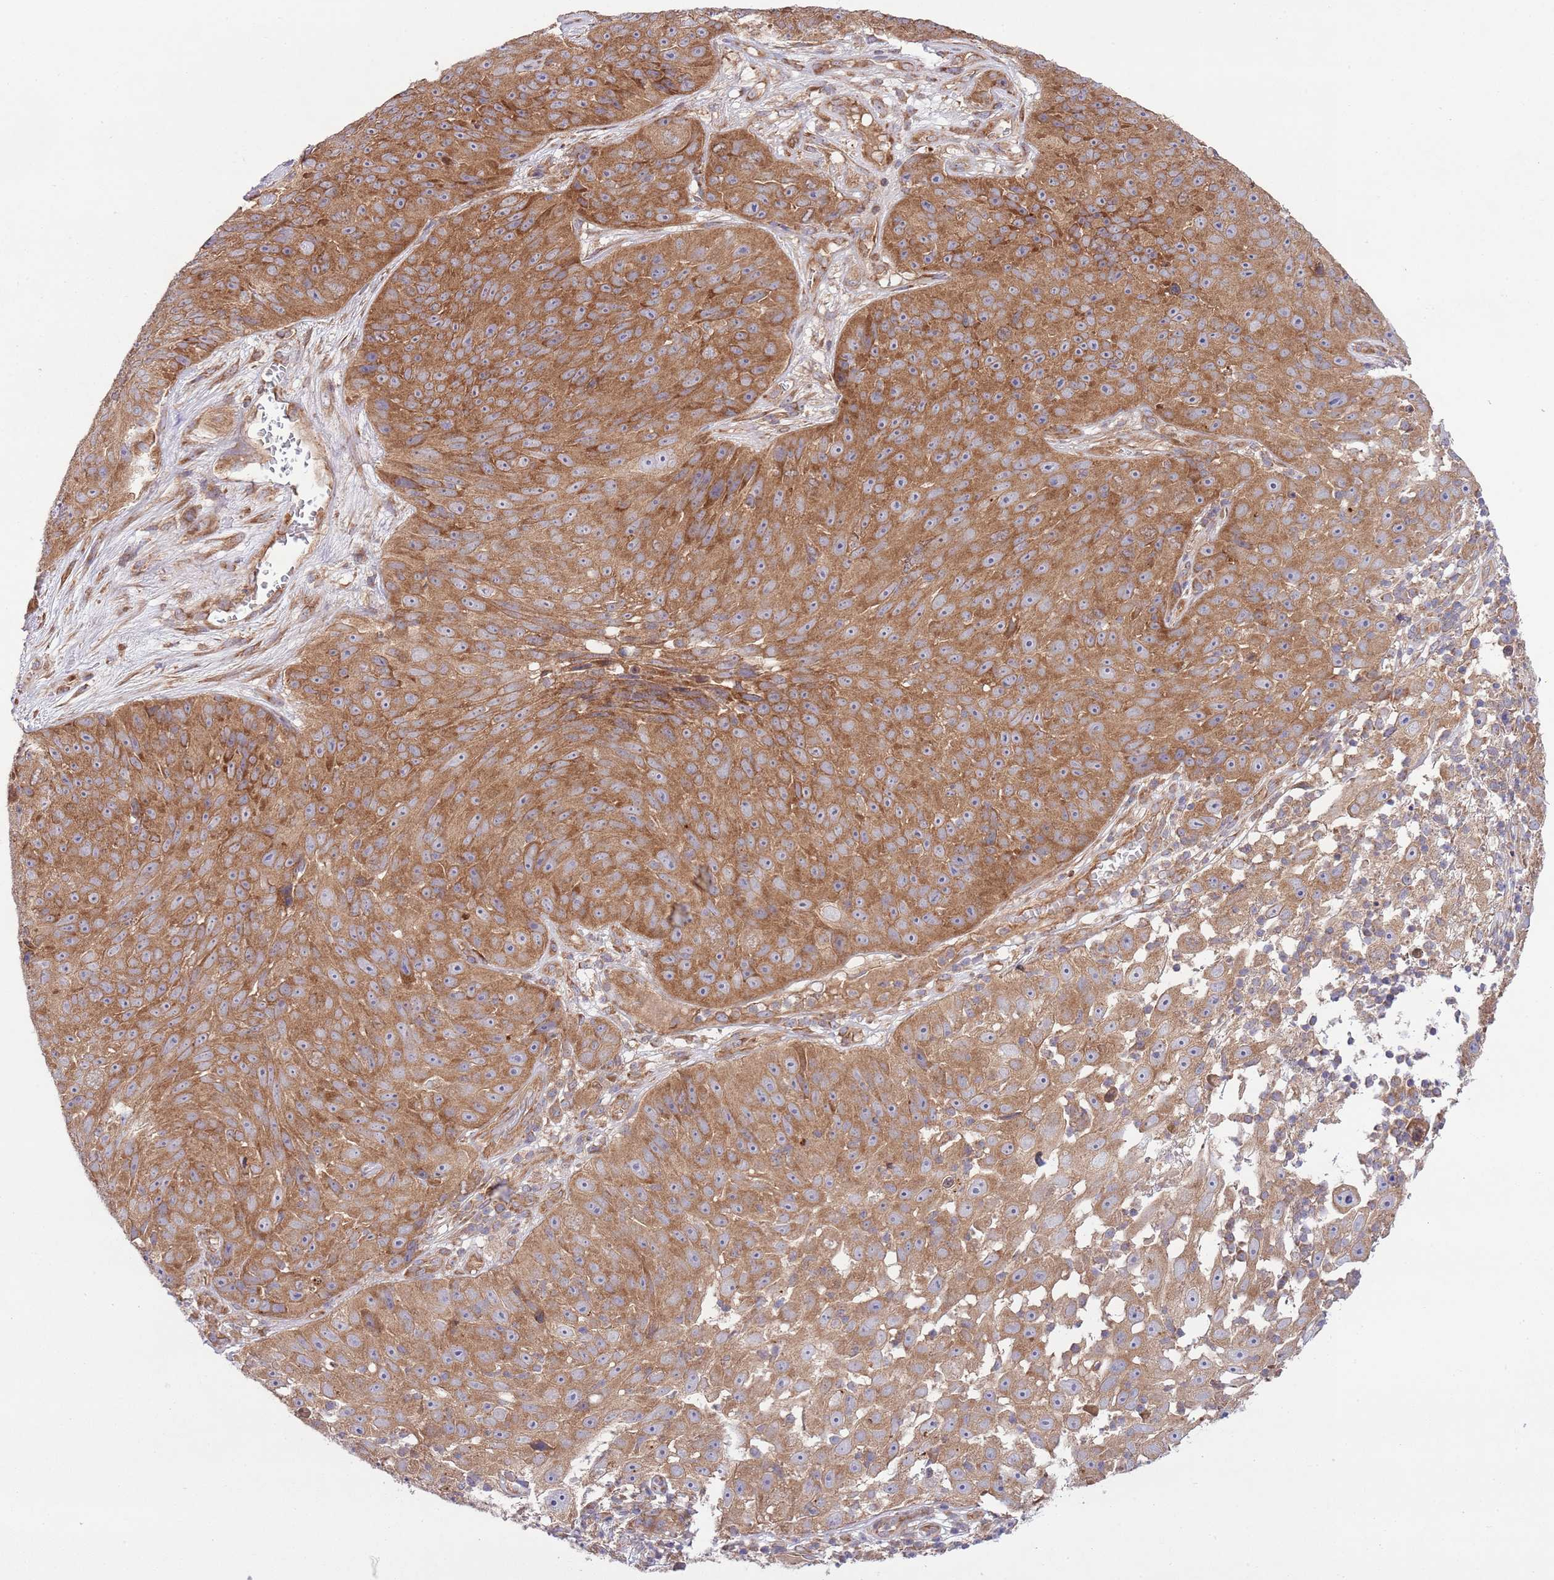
{"staining": {"intensity": "moderate", "quantity": ">75%", "location": "cytoplasmic/membranous"}, "tissue": "skin cancer", "cell_type": "Tumor cells", "image_type": "cancer", "snomed": [{"axis": "morphology", "description": "Squamous cell carcinoma, NOS"}, {"axis": "topography", "description": "Skin"}], "caption": "Brown immunohistochemical staining in skin cancer demonstrates moderate cytoplasmic/membranous expression in approximately >75% of tumor cells.", "gene": "MFNG", "patient": {"sex": "female", "age": 87}}